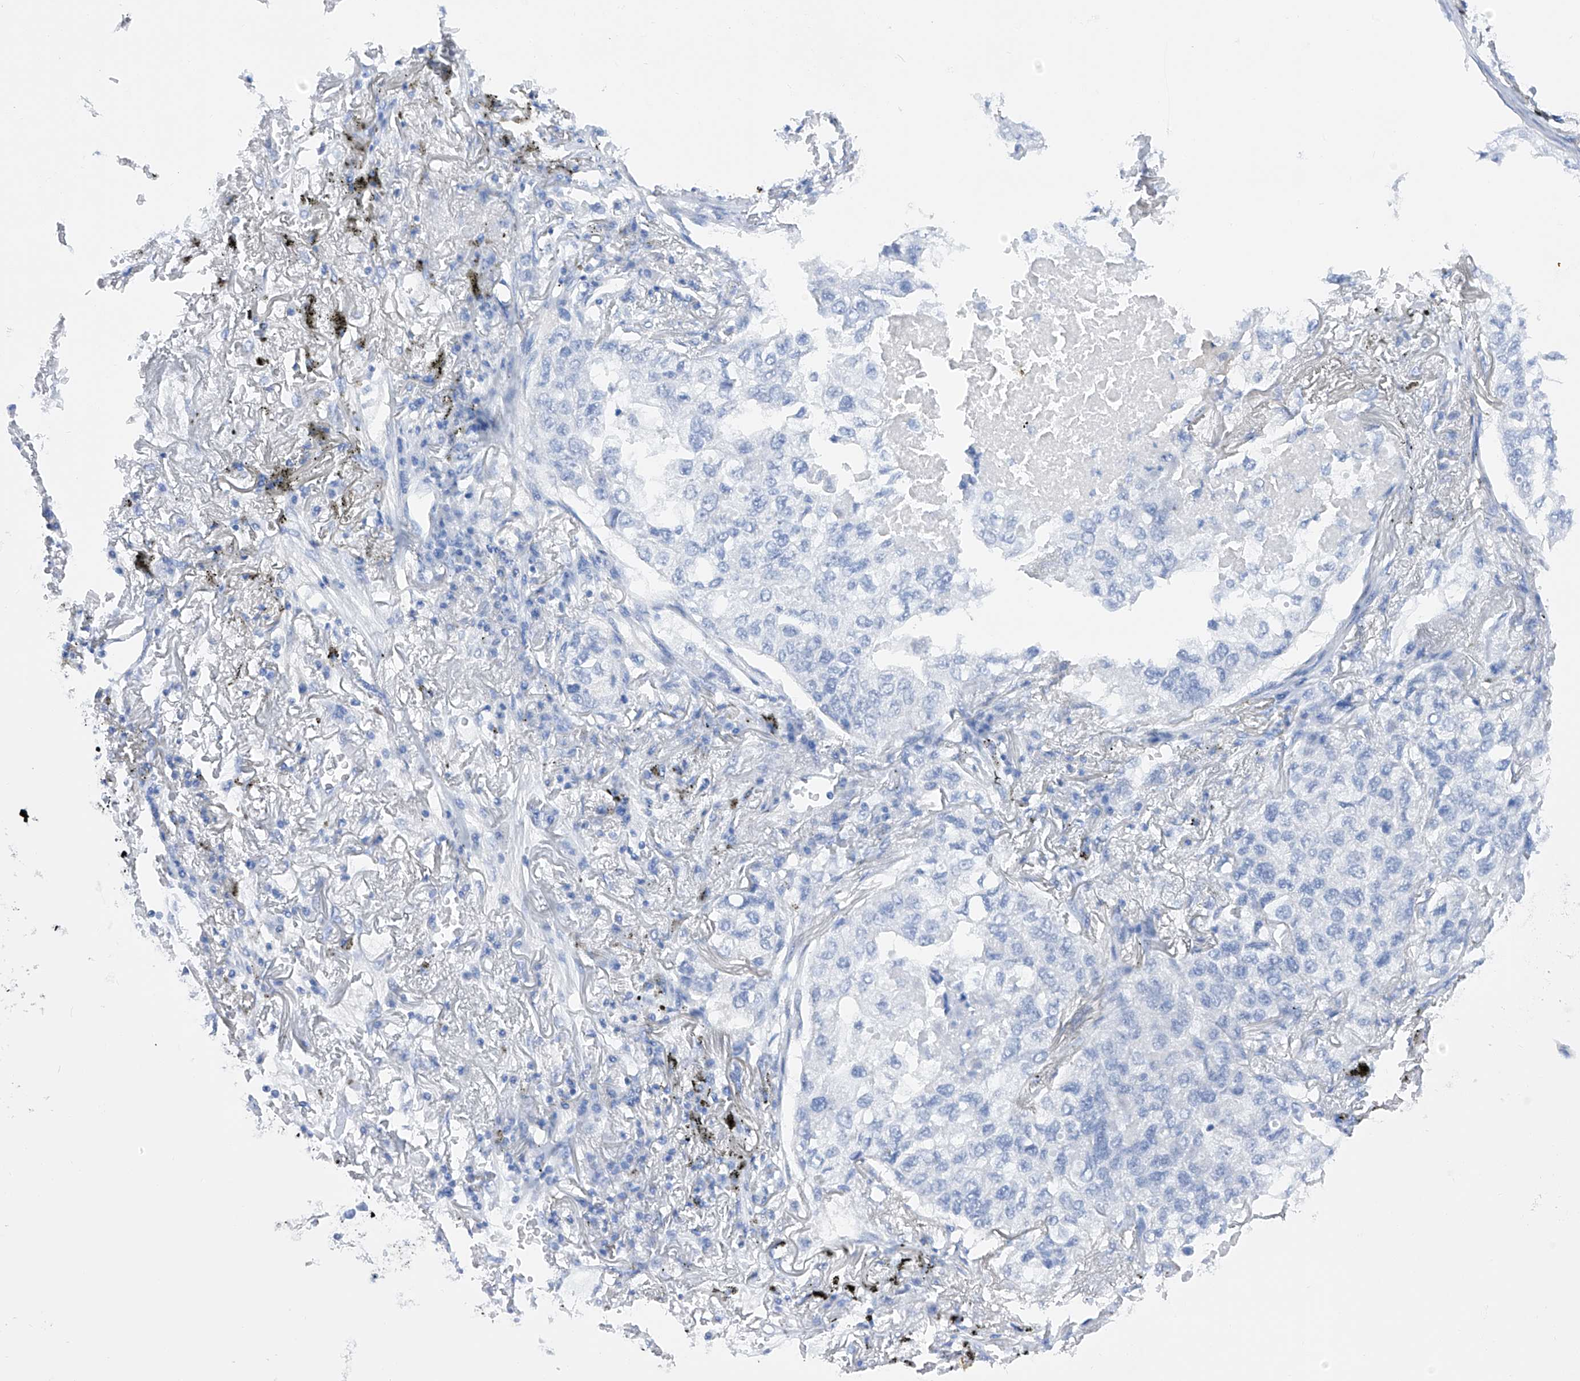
{"staining": {"intensity": "negative", "quantity": "none", "location": "none"}, "tissue": "lung cancer", "cell_type": "Tumor cells", "image_type": "cancer", "snomed": [{"axis": "morphology", "description": "Adenocarcinoma, NOS"}, {"axis": "topography", "description": "Lung"}], "caption": "Histopathology image shows no significant protein staining in tumor cells of adenocarcinoma (lung).", "gene": "FLG", "patient": {"sex": "male", "age": 65}}